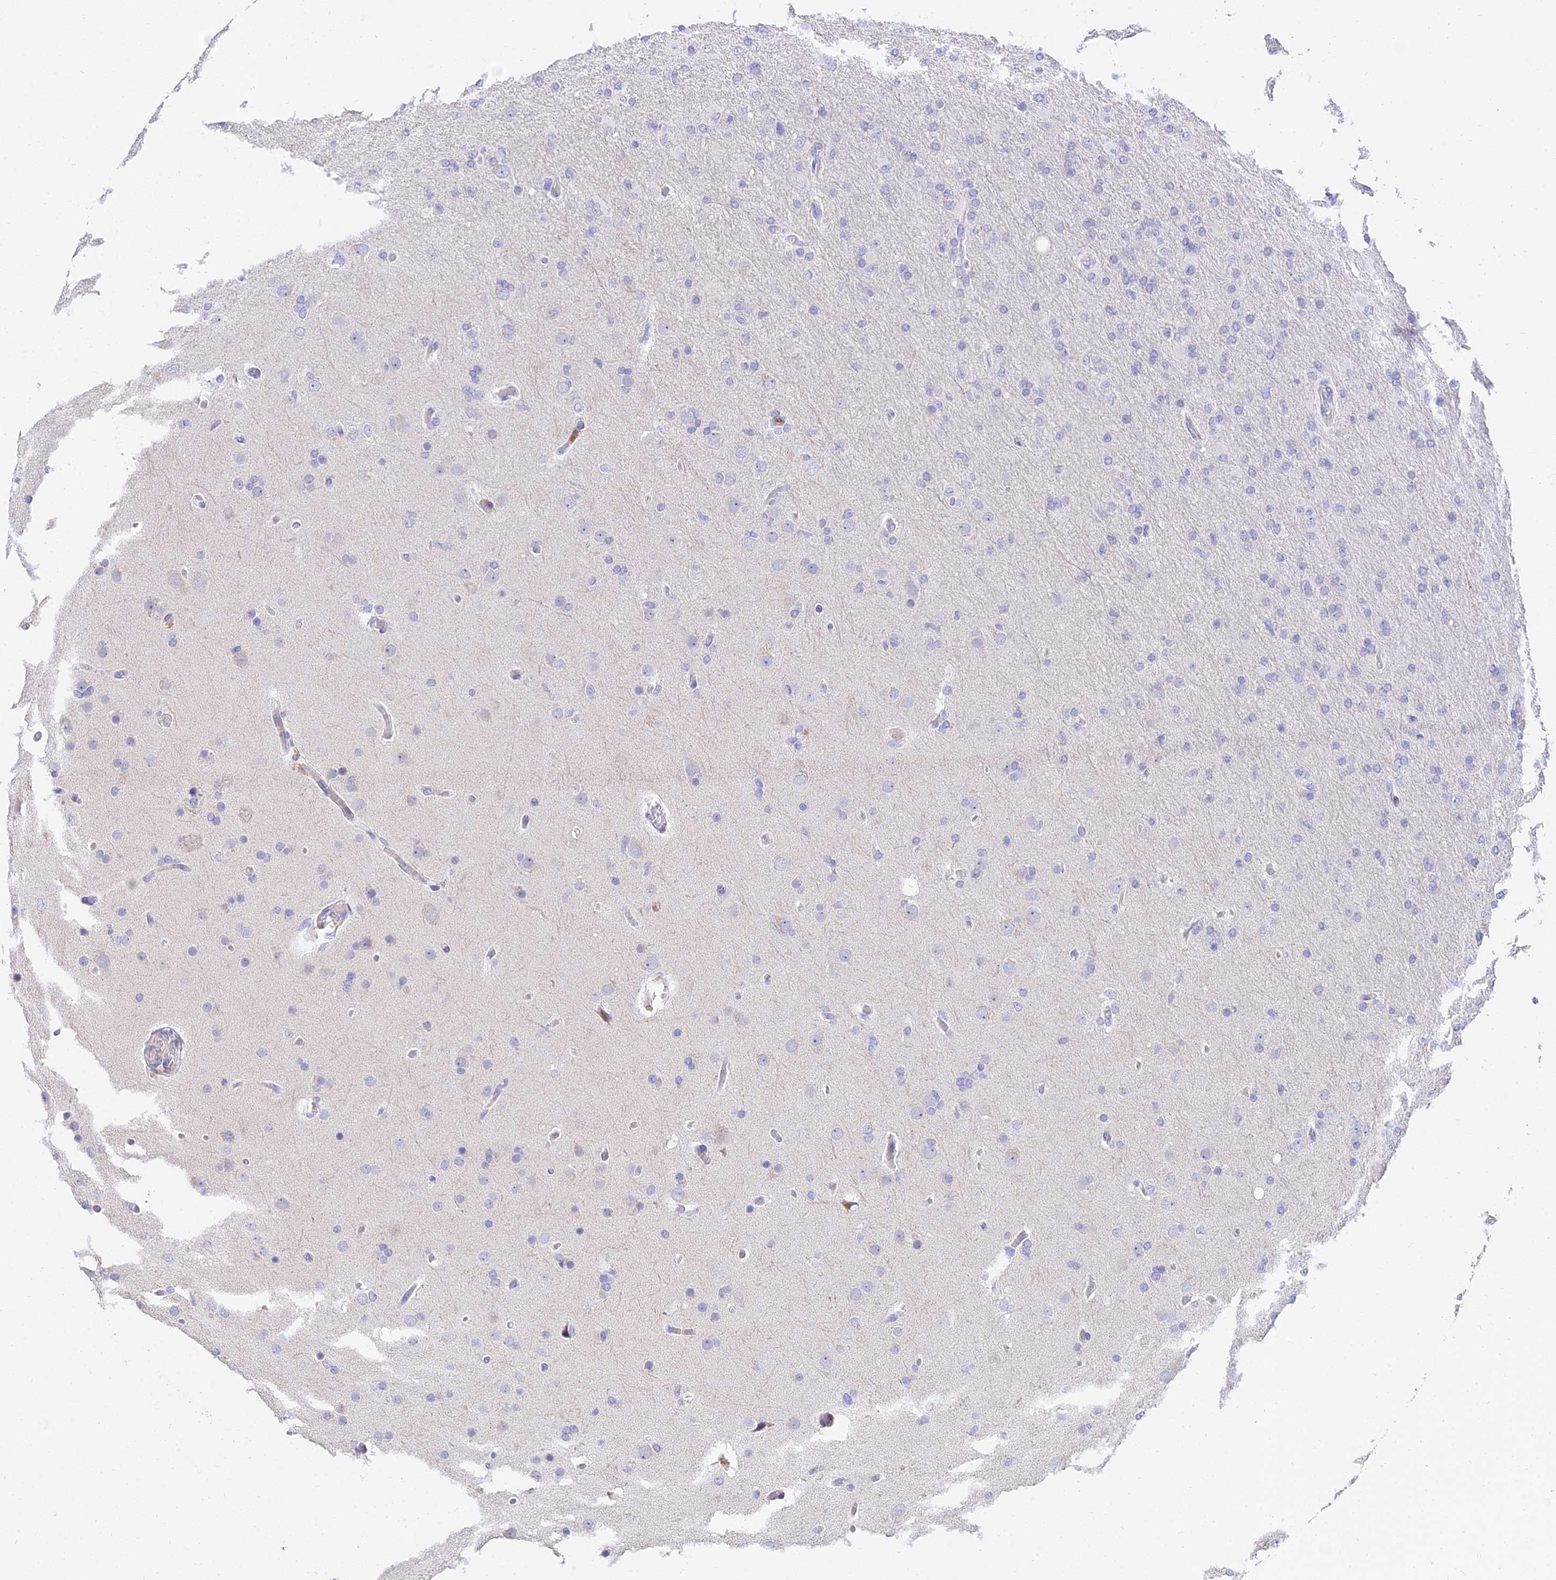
{"staining": {"intensity": "negative", "quantity": "none", "location": "none"}, "tissue": "glioma", "cell_type": "Tumor cells", "image_type": "cancer", "snomed": [{"axis": "morphology", "description": "Glioma, malignant, High grade"}, {"axis": "topography", "description": "Cerebral cortex"}], "caption": "DAB (3,3'-diaminobenzidine) immunohistochemical staining of glioma shows no significant staining in tumor cells.", "gene": "VWC2L", "patient": {"sex": "female", "age": 36}}